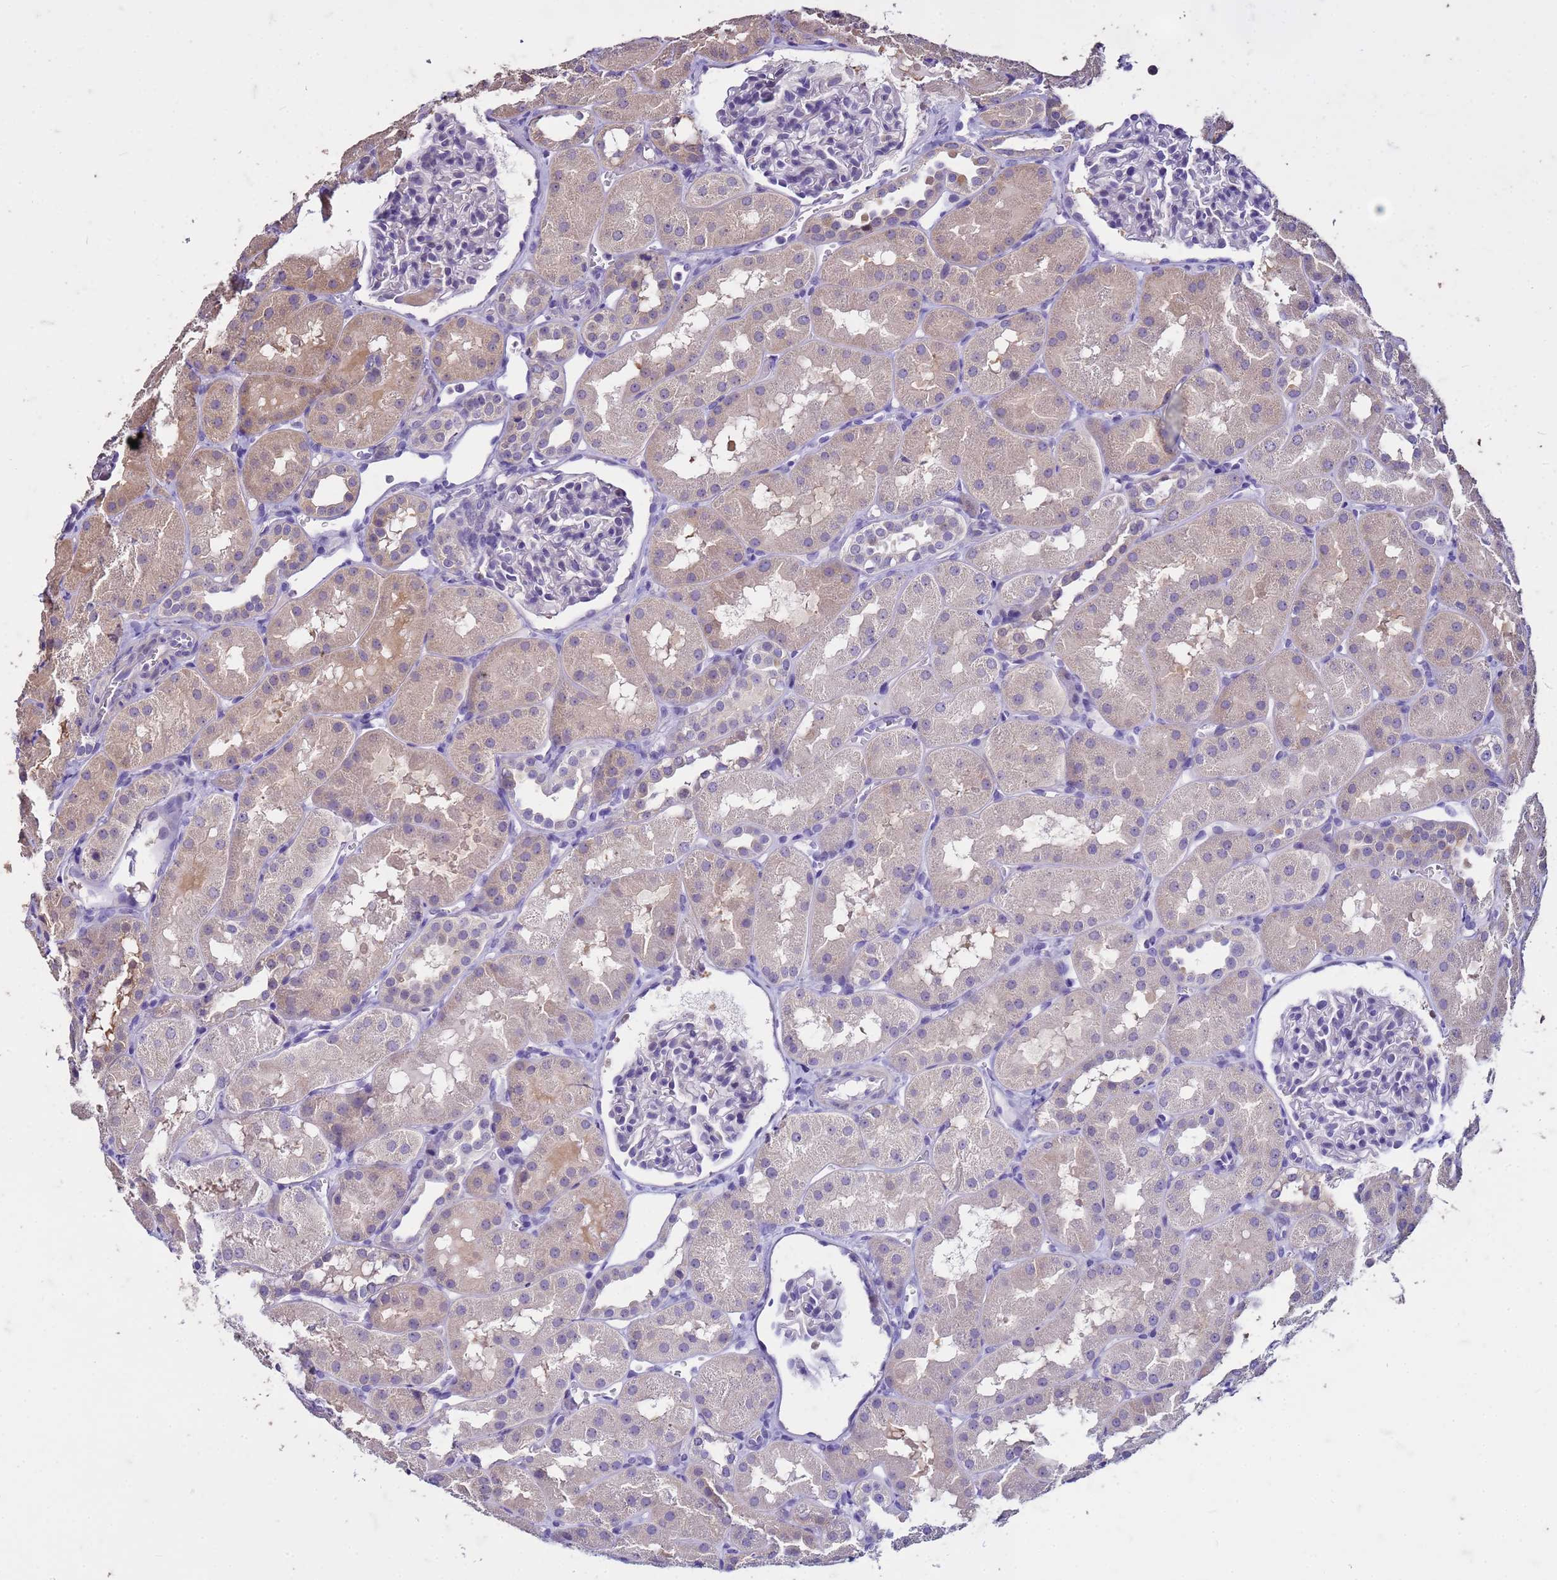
{"staining": {"intensity": "negative", "quantity": "none", "location": "none"}, "tissue": "kidney", "cell_type": "Cells in glomeruli", "image_type": "normal", "snomed": [{"axis": "morphology", "description": "Normal tissue, NOS"}, {"axis": "topography", "description": "Kidney"}, {"axis": "topography", "description": "Urinary bladder"}], "caption": "The photomicrograph shows no staining of cells in glomeruli in unremarkable kidney.", "gene": "FAM184B", "patient": {"sex": "male", "age": 16}}